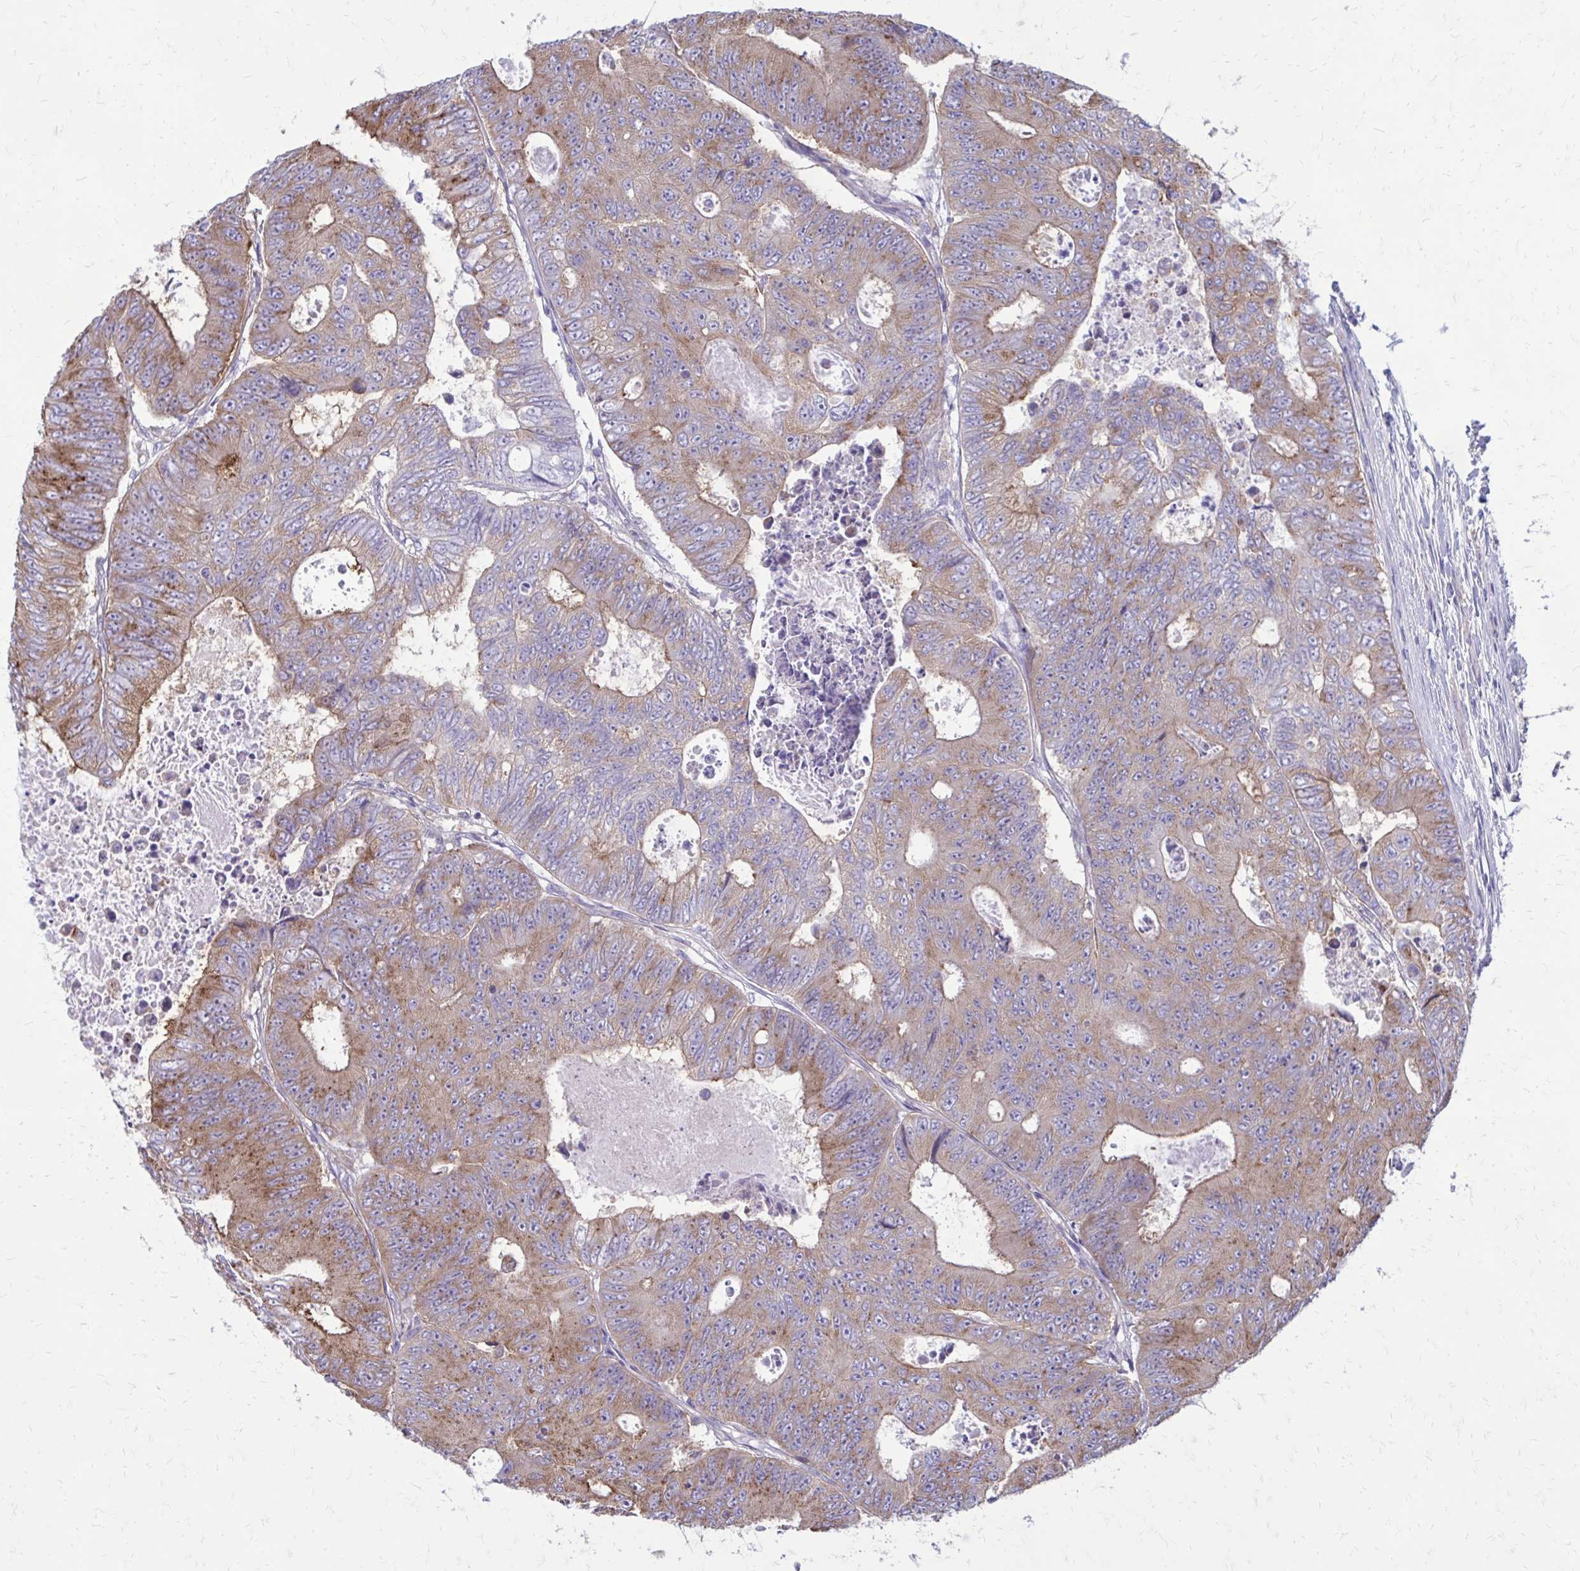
{"staining": {"intensity": "moderate", "quantity": "25%-75%", "location": "cytoplasmic/membranous"}, "tissue": "colorectal cancer", "cell_type": "Tumor cells", "image_type": "cancer", "snomed": [{"axis": "morphology", "description": "Adenocarcinoma, NOS"}, {"axis": "topography", "description": "Colon"}], "caption": "Immunohistochemical staining of human colorectal cancer (adenocarcinoma) displays medium levels of moderate cytoplasmic/membranous positivity in about 25%-75% of tumor cells.", "gene": "CLTA", "patient": {"sex": "female", "age": 48}}